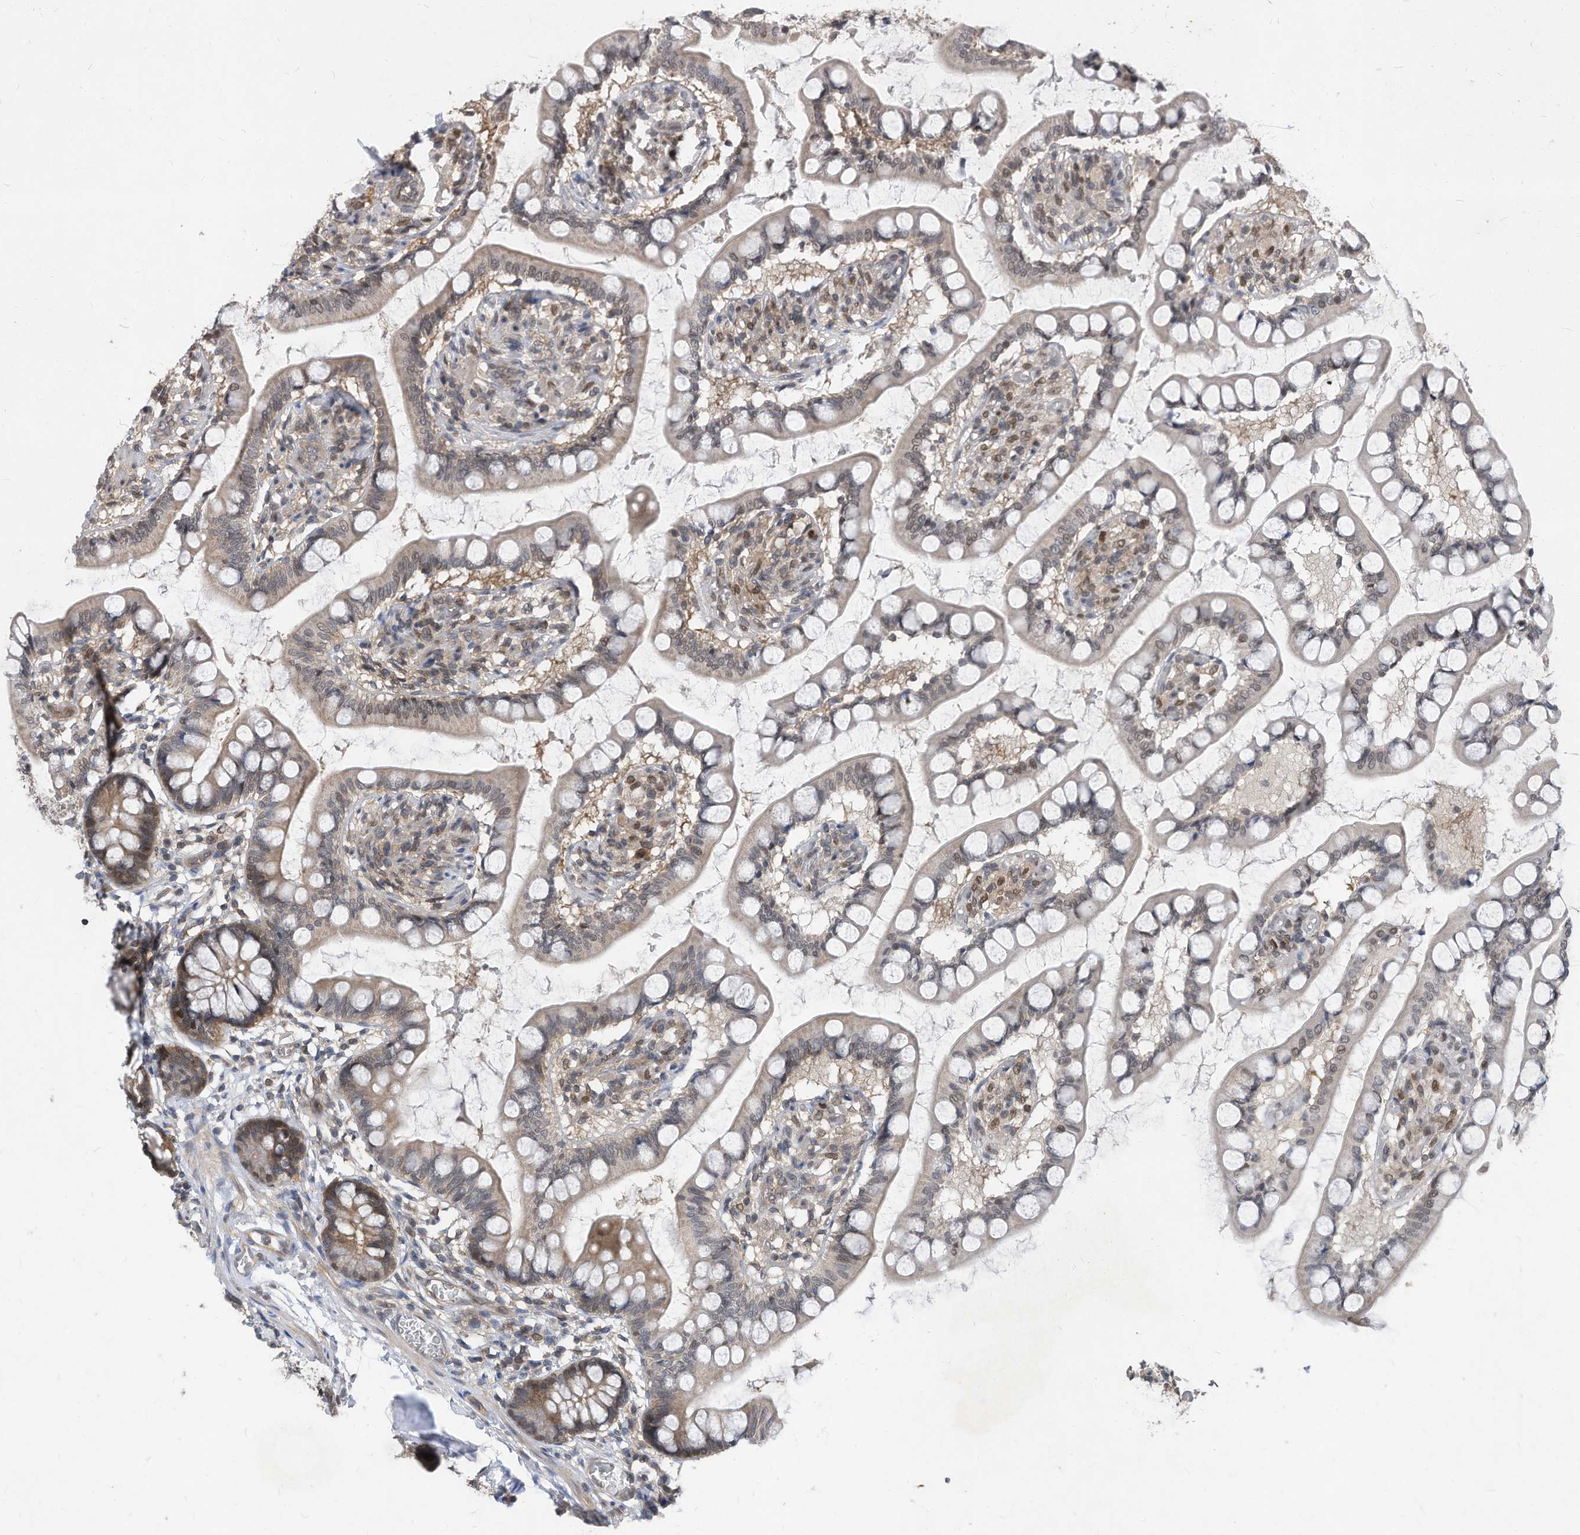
{"staining": {"intensity": "moderate", "quantity": "<25%", "location": "cytoplasmic/membranous,nuclear"}, "tissue": "small intestine", "cell_type": "Glandular cells", "image_type": "normal", "snomed": [{"axis": "morphology", "description": "Normal tissue, NOS"}, {"axis": "topography", "description": "Small intestine"}], "caption": "A micrograph of human small intestine stained for a protein demonstrates moderate cytoplasmic/membranous,nuclear brown staining in glandular cells.", "gene": "KPNB1", "patient": {"sex": "male", "age": 52}}